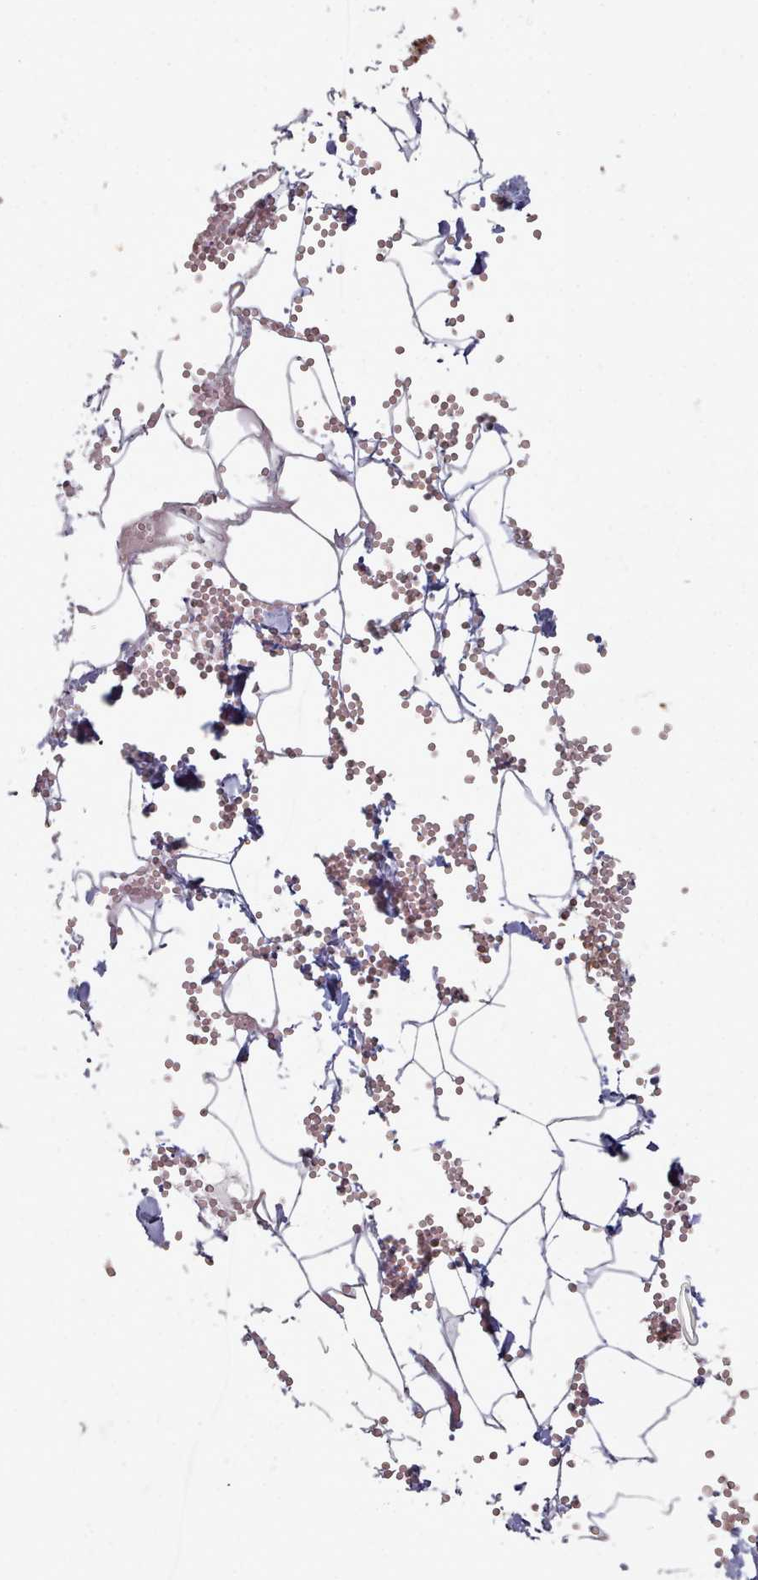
{"staining": {"intensity": "moderate", "quantity": "<25%", "location": "cytoplasmic/membranous,nuclear"}, "tissue": "adipose tissue", "cell_type": "Adipocytes", "image_type": "normal", "snomed": [{"axis": "morphology", "description": "Normal tissue, NOS"}, {"axis": "topography", "description": "Gallbladder"}, {"axis": "topography", "description": "Peripheral nerve tissue"}], "caption": "Immunohistochemistry staining of normal adipose tissue, which exhibits low levels of moderate cytoplasmic/membranous,nuclear positivity in about <25% of adipocytes indicating moderate cytoplasmic/membranous,nuclear protein staining. The staining was performed using DAB (brown) for protein detection and nuclei were counterstained in hematoxylin (blue).", "gene": "DHX8", "patient": {"sex": "male", "age": 38}}